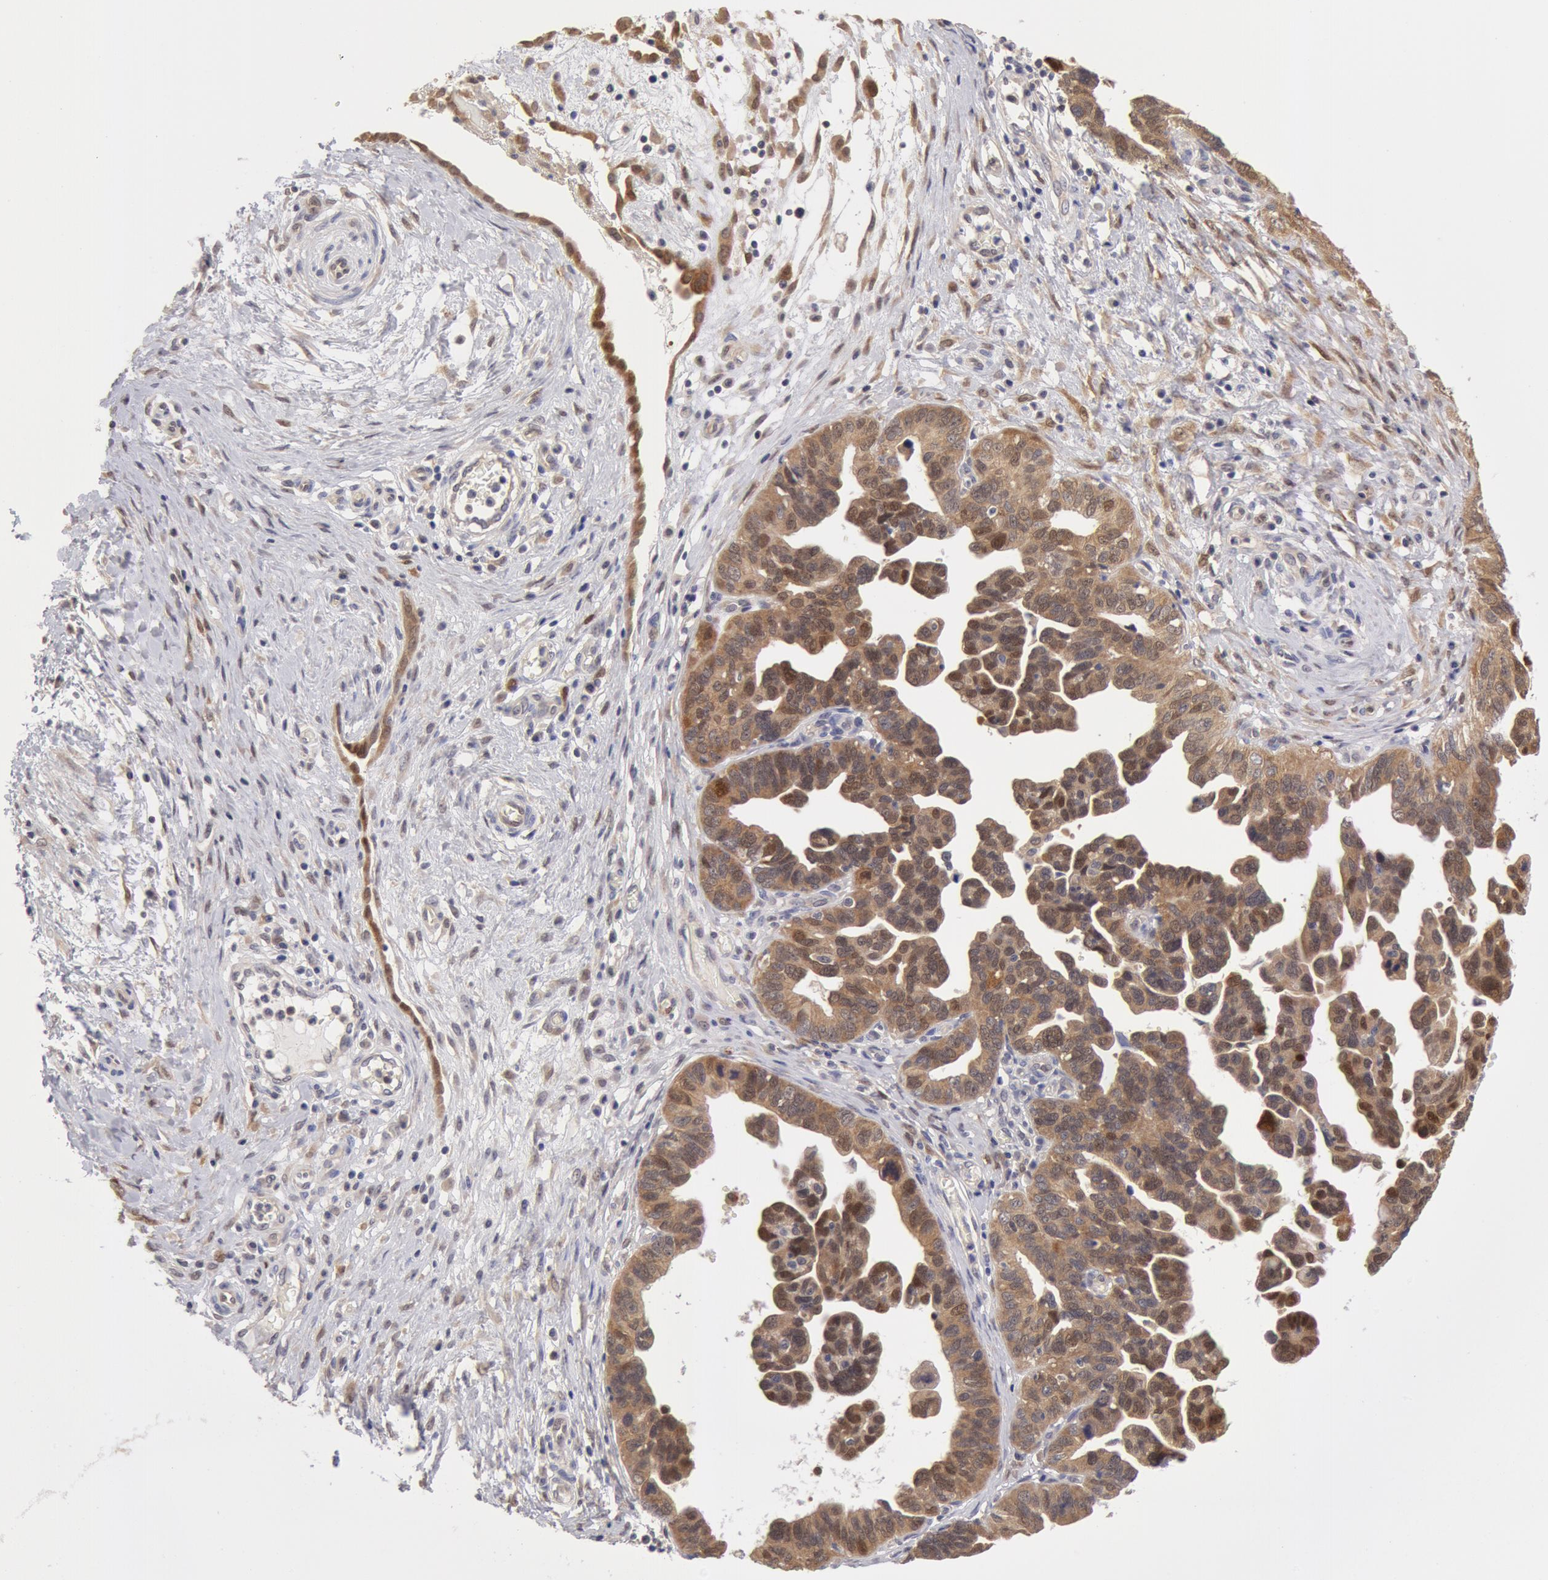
{"staining": {"intensity": "weak", "quantity": ">75%", "location": "cytoplasmic/membranous"}, "tissue": "ovarian cancer", "cell_type": "Tumor cells", "image_type": "cancer", "snomed": [{"axis": "morphology", "description": "Cystadenocarcinoma, serous, NOS"}, {"axis": "topography", "description": "Ovary"}], "caption": "Immunohistochemical staining of ovarian serous cystadenocarcinoma exhibits low levels of weak cytoplasmic/membranous protein expression in approximately >75% of tumor cells. The protein of interest is shown in brown color, while the nuclei are stained blue.", "gene": "TXNRD1", "patient": {"sex": "female", "age": 64}}